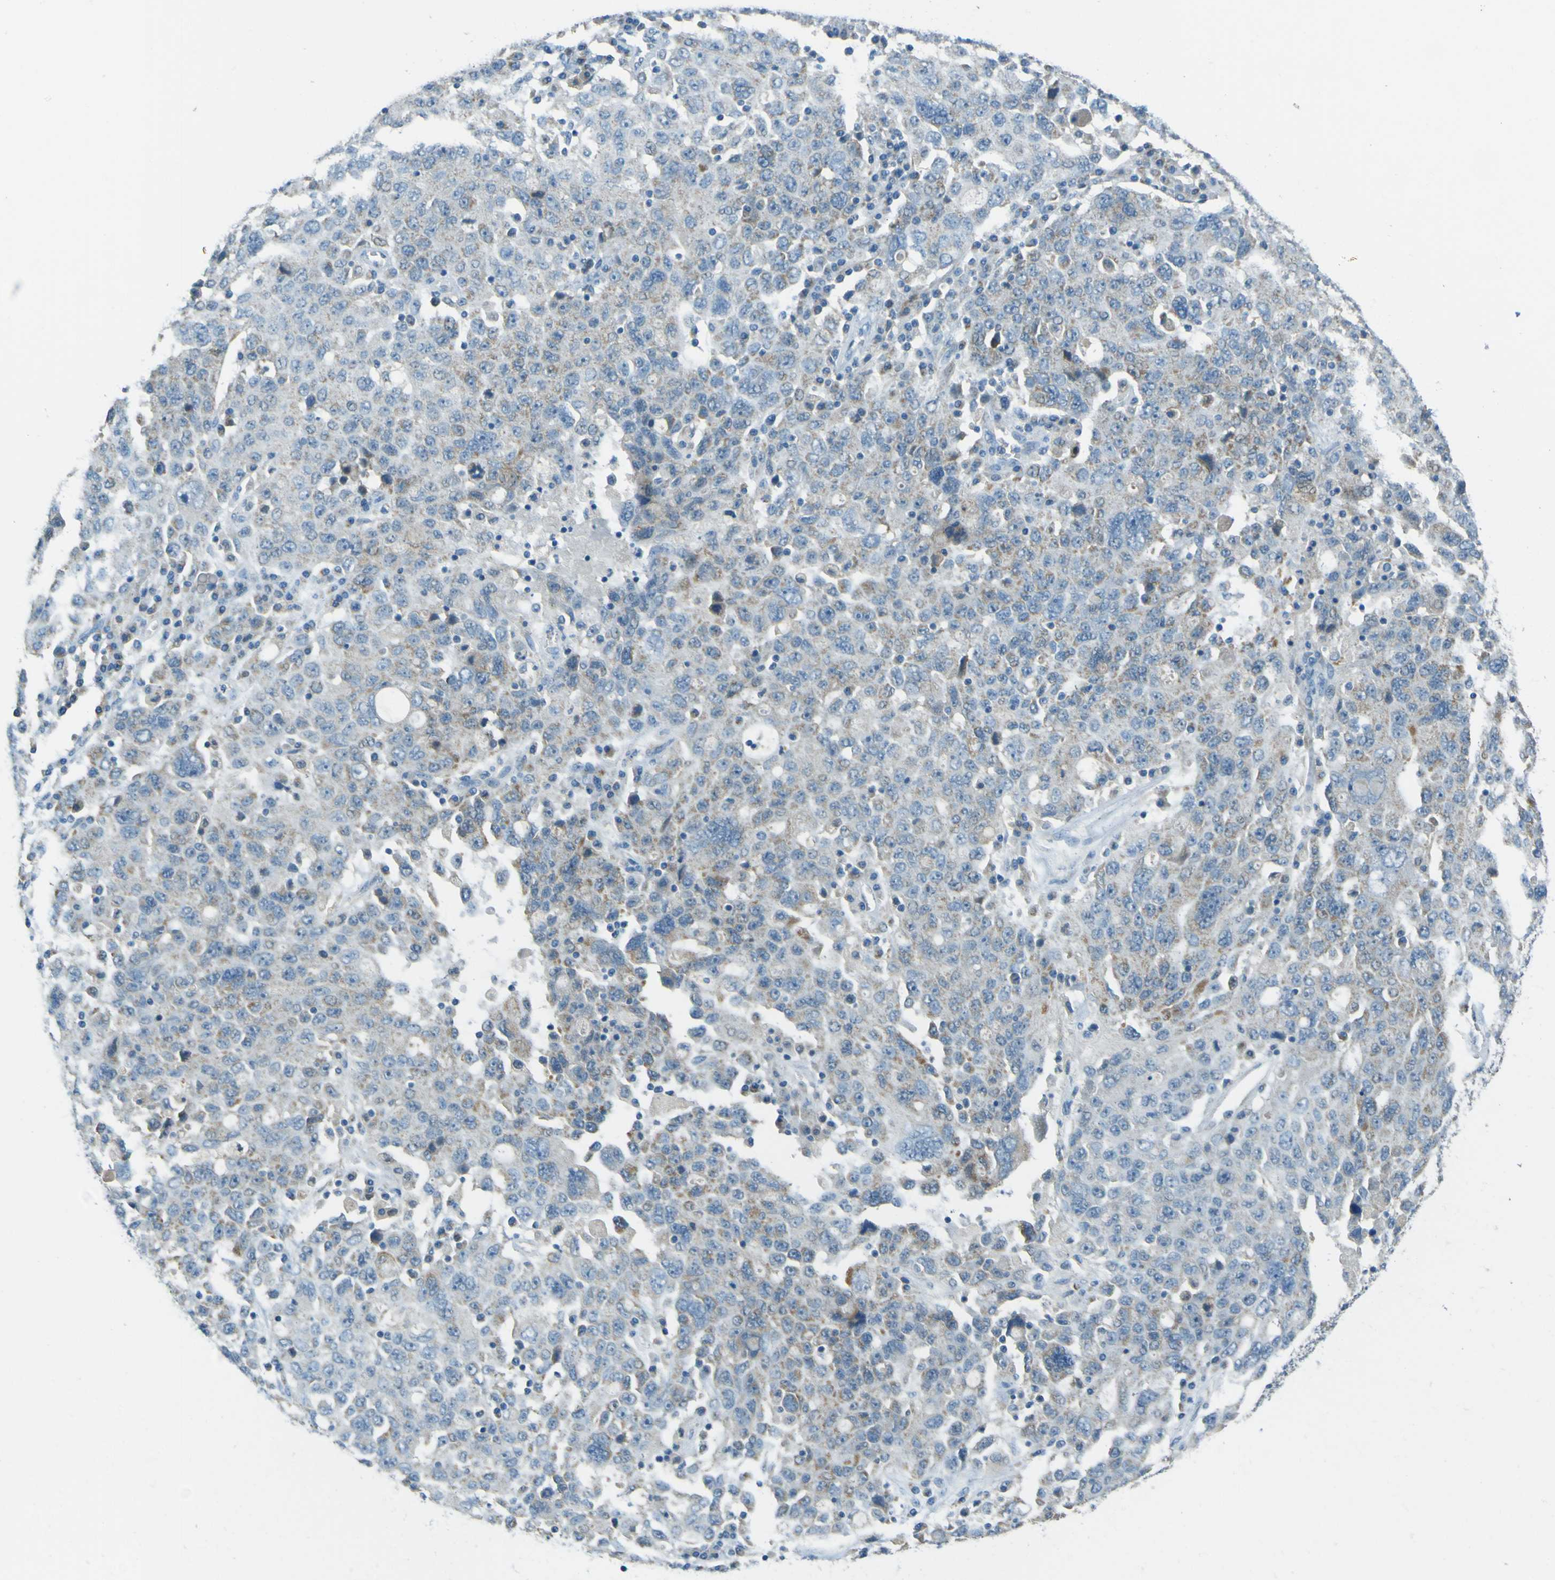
{"staining": {"intensity": "weak", "quantity": "25%-75%", "location": "cytoplasmic/membranous"}, "tissue": "ovarian cancer", "cell_type": "Tumor cells", "image_type": "cancer", "snomed": [{"axis": "morphology", "description": "Carcinoma, endometroid"}, {"axis": "topography", "description": "Ovary"}], "caption": "Immunohistochemistry (IHC) histopathology image of endometroid carcinoma (ovarian) stained for a protein (brown), which displays low levels of weak cytoplasmic/membranous positivity in about 25%-75% of tumor cells.", "gene": "FKTN", "patient": {"sex": "female", "age": 62}}